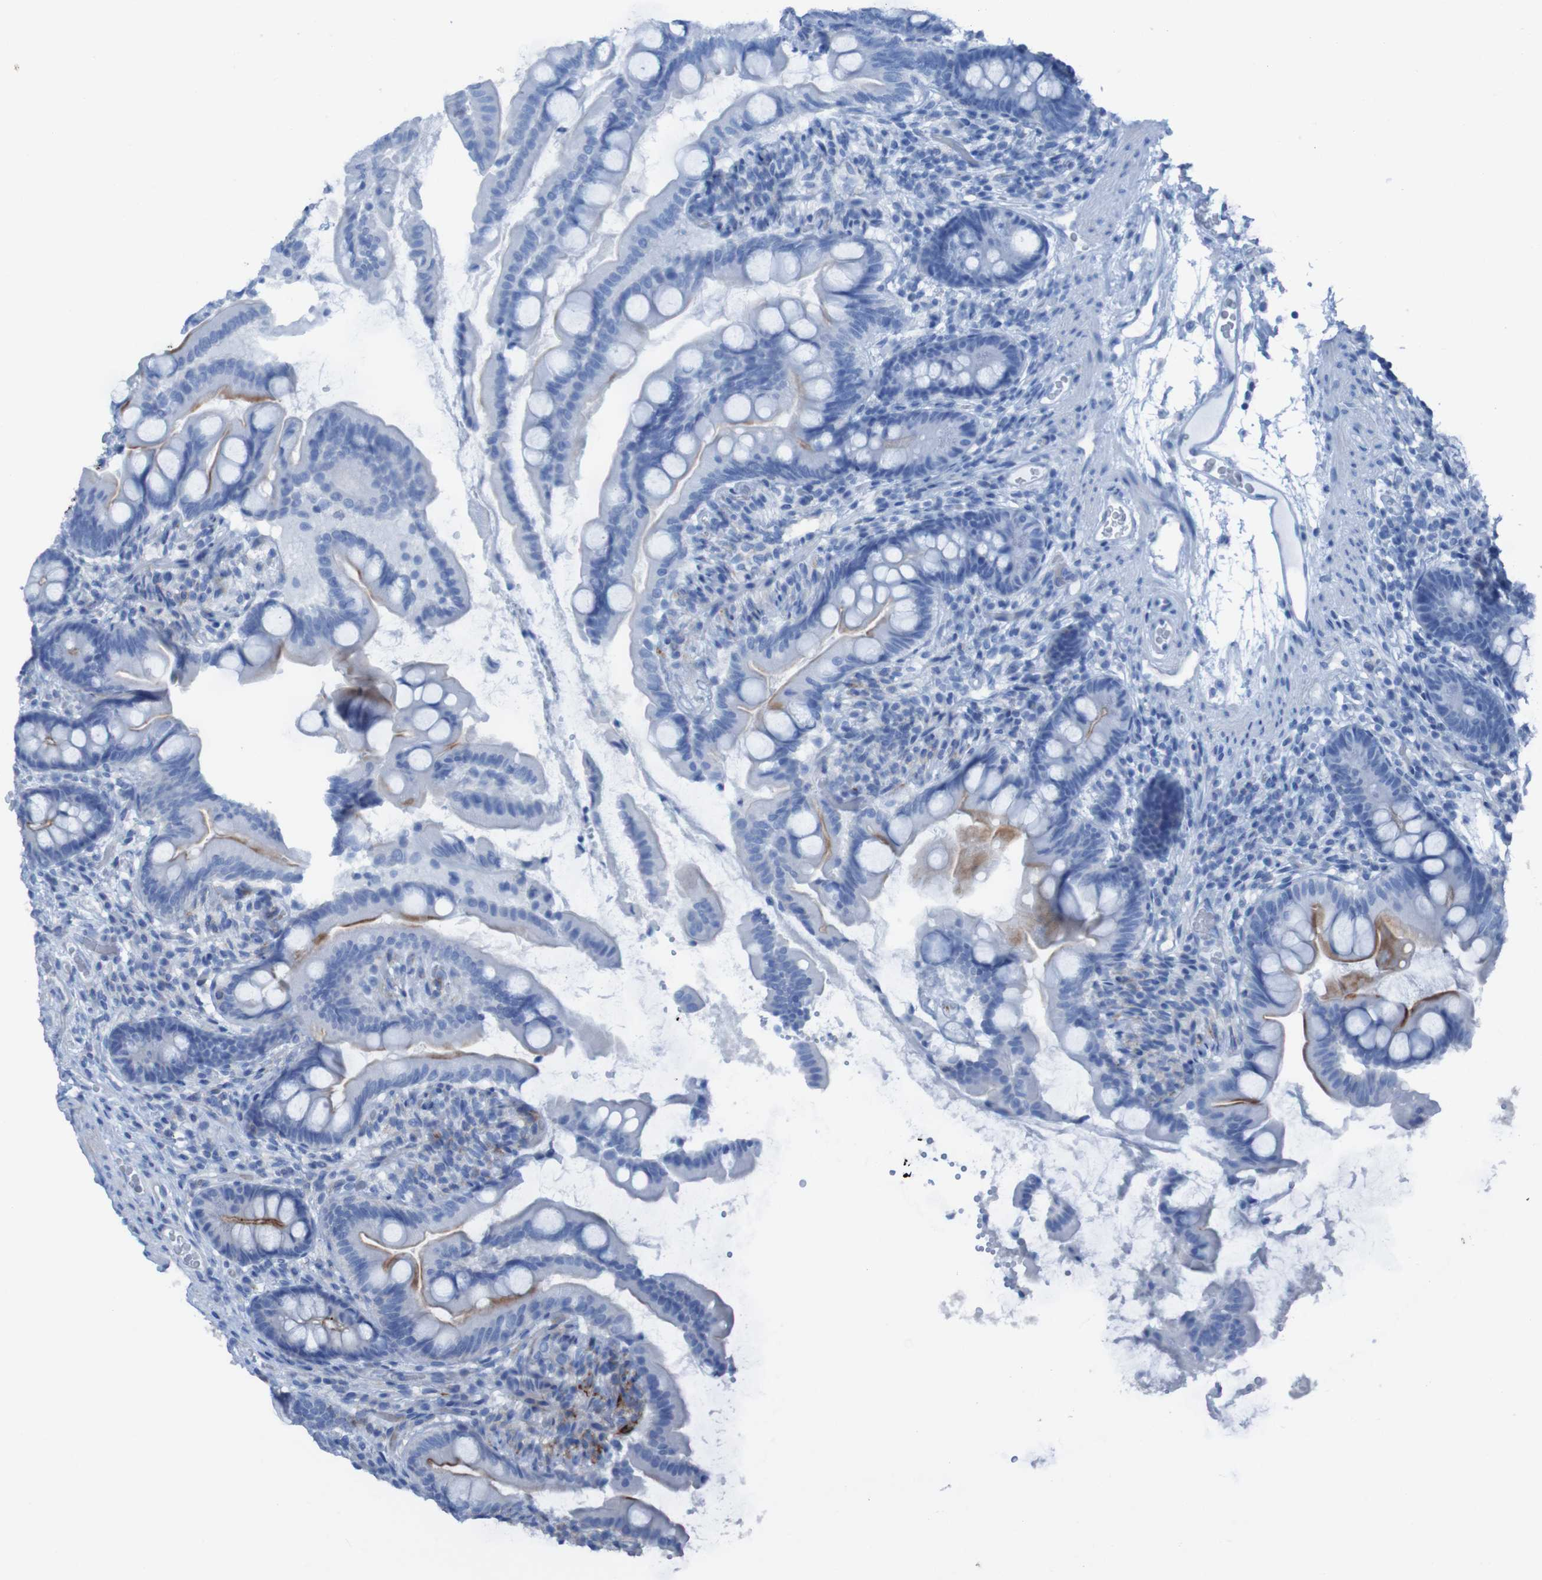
{"staining": {"intensity": "moderate", "quantity": "<25%", "location": "cytoplasmic/membranous"}, "tissue": "small intestine", "cell_type": "Glandular cells", "image_type": "normal", "snomed": [{"axis": "morphology", "description": "Normal tissue, NOS"}, {"axis": "topography", "description": "Small intestine"}], "caption": "Immunohistochemistry (IHC) photomicrograph of benign small intestine: small intestine stained using immunohistochemistry shows low levels of moderate protein expression localized specifically in the cytoplasmic/membranous of glandular cells, appearing as a cytoplasmic/membranous brown color.", "gene": "RNF182", "patient": {"sex": "female", "age": 56}}